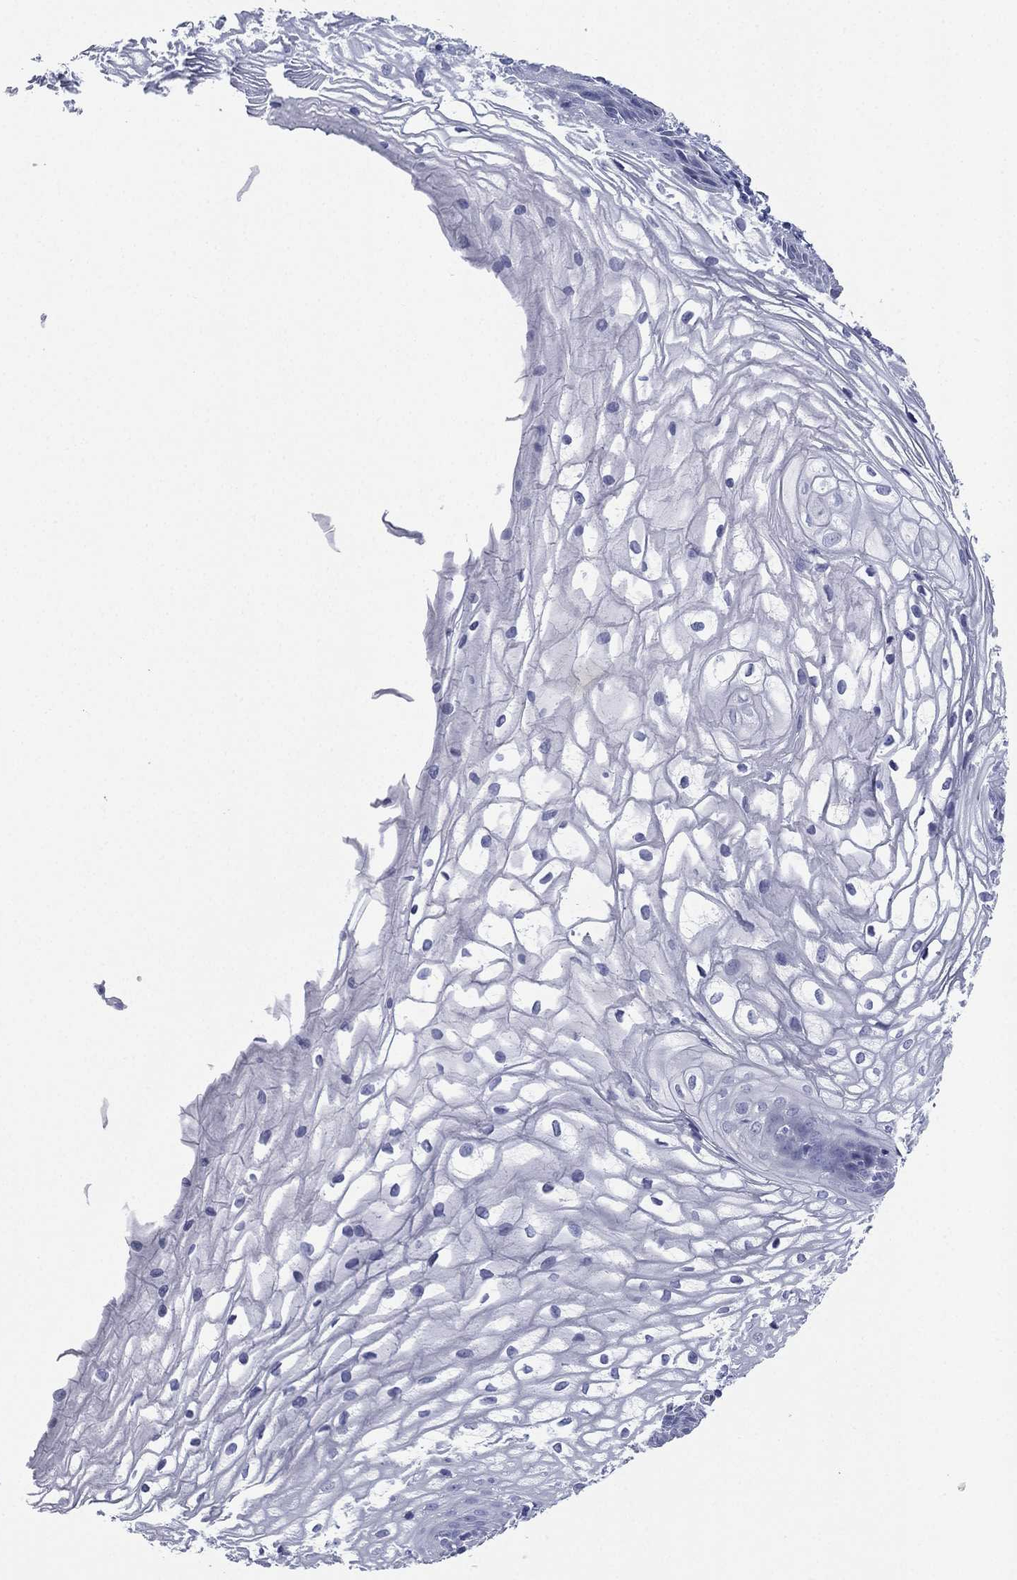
{"staining": {"intensity": "negative", "quantity": "none", "location": "none"}, "tissue": "vagina", "cell_type": "Squamous epithelial cells", "image_type": "normal", "snomed": [{"axis": "morphology", "description": "Normal tissue, NOS"}, {"axis": "topography", "description": "Vagina"}], "caption": "This micrograph is of benign vagina stained with immunohistochemistry to label a protein in brown with the nuclei are counter-stained blue. There is no staining in squamous epithelial cells.", "gene": "FCER2", "patient": {"sex": "female", "age": 34}}